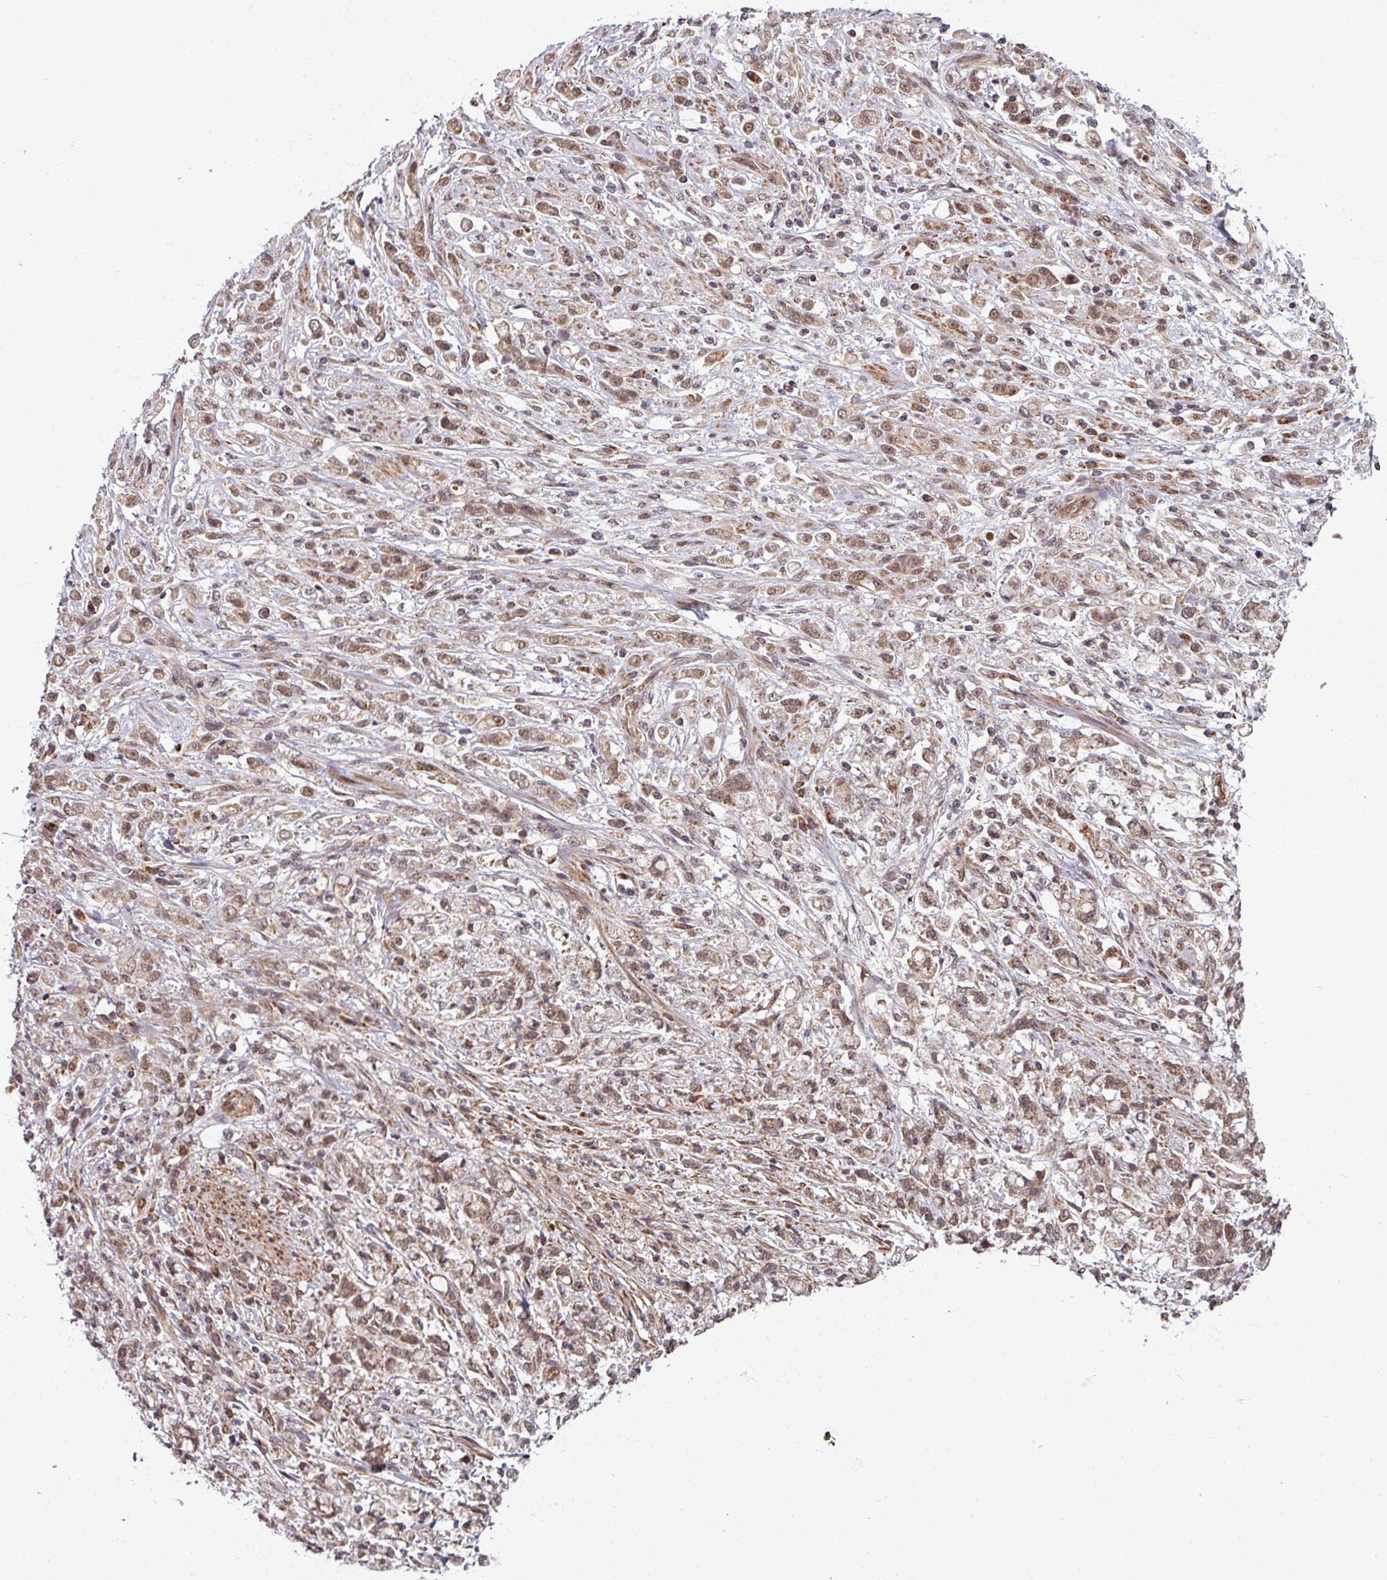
{"staining": {"intensity": "moderate", "quantity": ">75%", "location": "nuclear"}, "tissue": "stomach cancer", "cell_type": "Tumor cells", "image_type": "cancer", "snomed": [{"axis": "morphology", "description": "Adenocarcinoma, NOS"}, {"axis": "topography", "description": "Stomach"}], "caption": "There is medium levels of moderate nuclear expression in tumor cells of adenocarcinoma (stomach), as demonstrated by immunohistochemical staining (brown color).", "gene": "SWI5", "patient": {"sex": "female", "age": 60}}